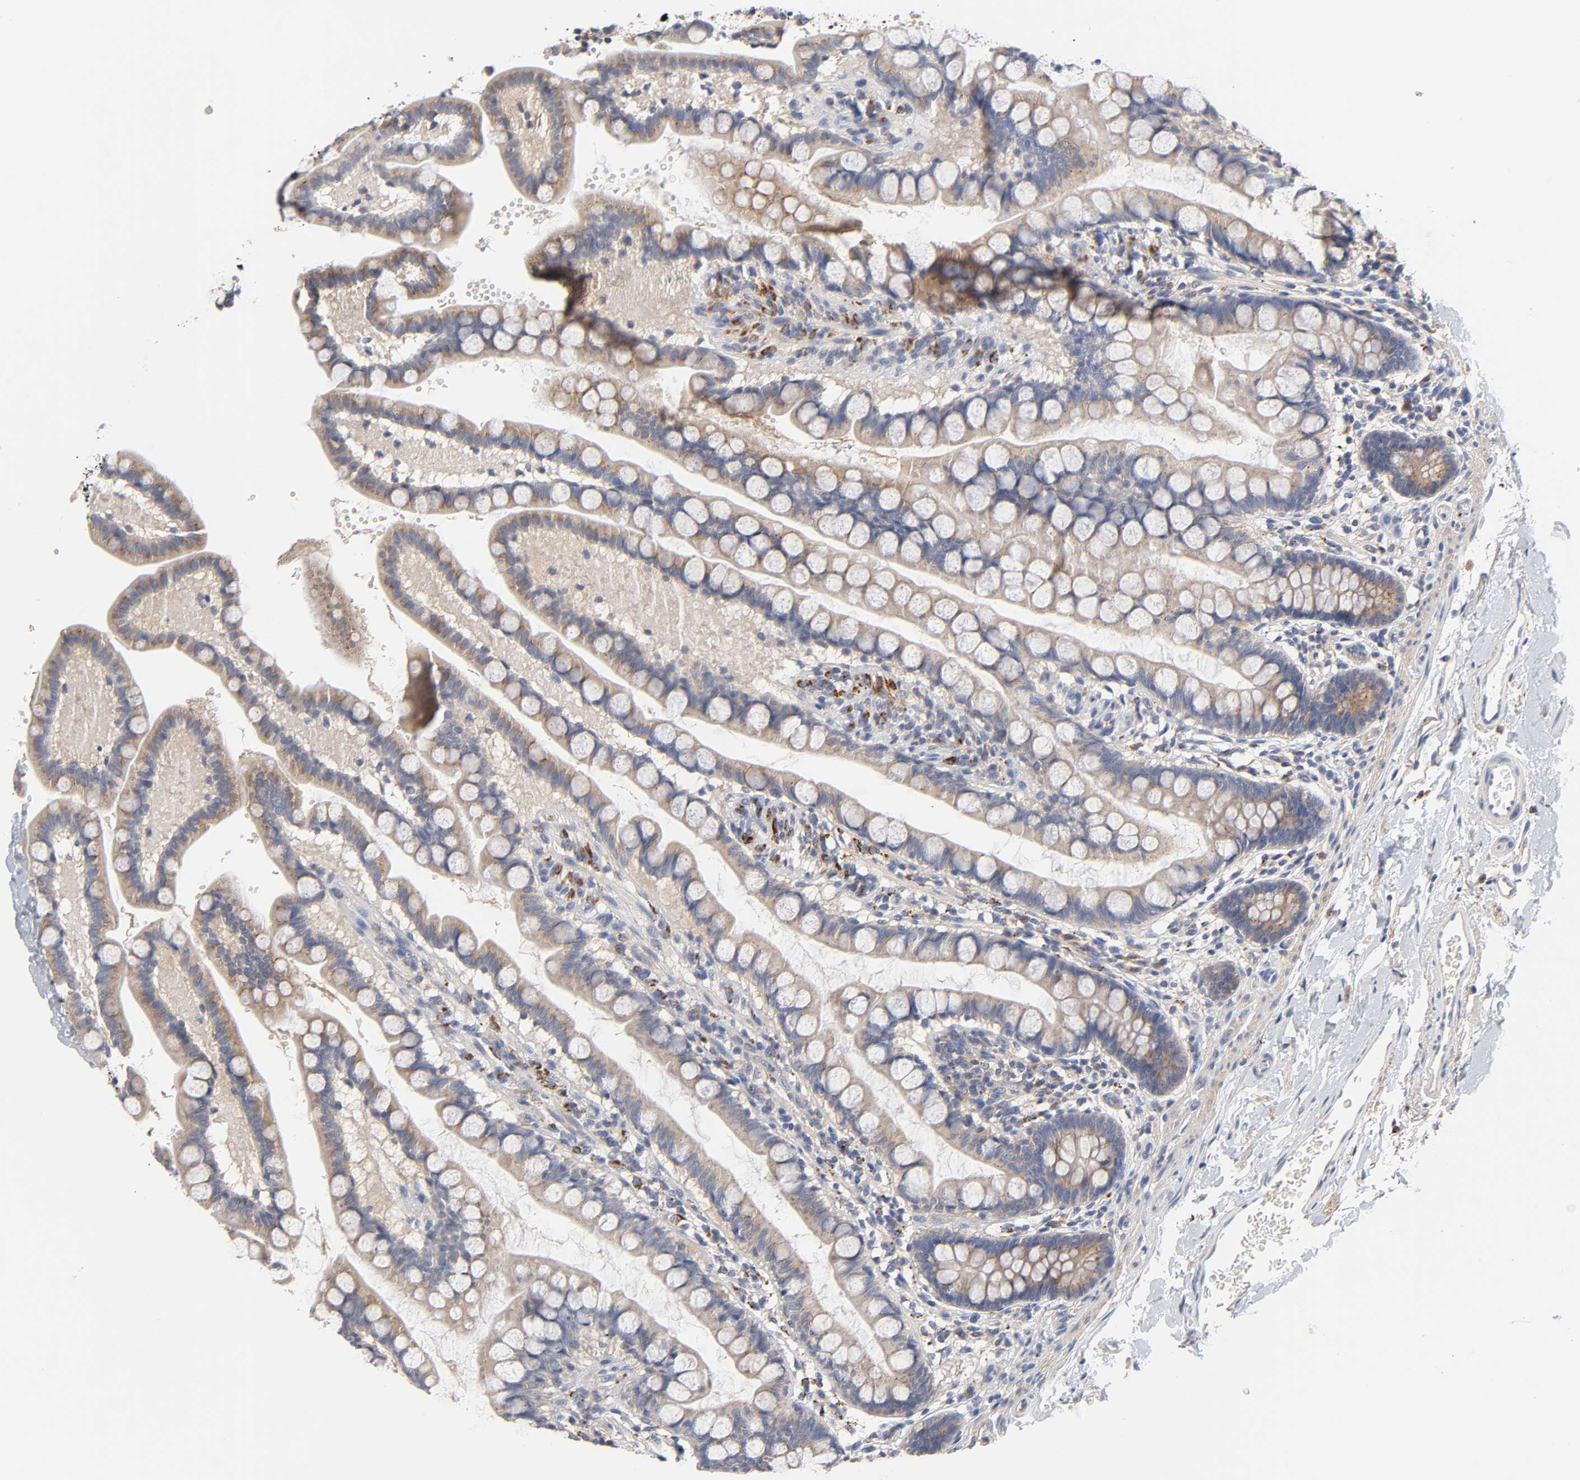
{"staining": {"intensity": "weak", "quantity": "<25%", "location": "cytoplasmic/membranous"}, "tissue": "small intestine", "cell_type": "Glandular cells", "image_type": "normal", "snomed": [{"axis": "morphology", "description": "Normal tissue, NOS"}, {"axis": "topography", "description": "Small intestine"}], "caption": "Immunohistochemistry histopathology image of unremarkable human small intestine stained for a protein (brown), which displays no positivity in glandular cells.", "gene": "C17orf75", "patient": {"sex": "female", "age": 58}}